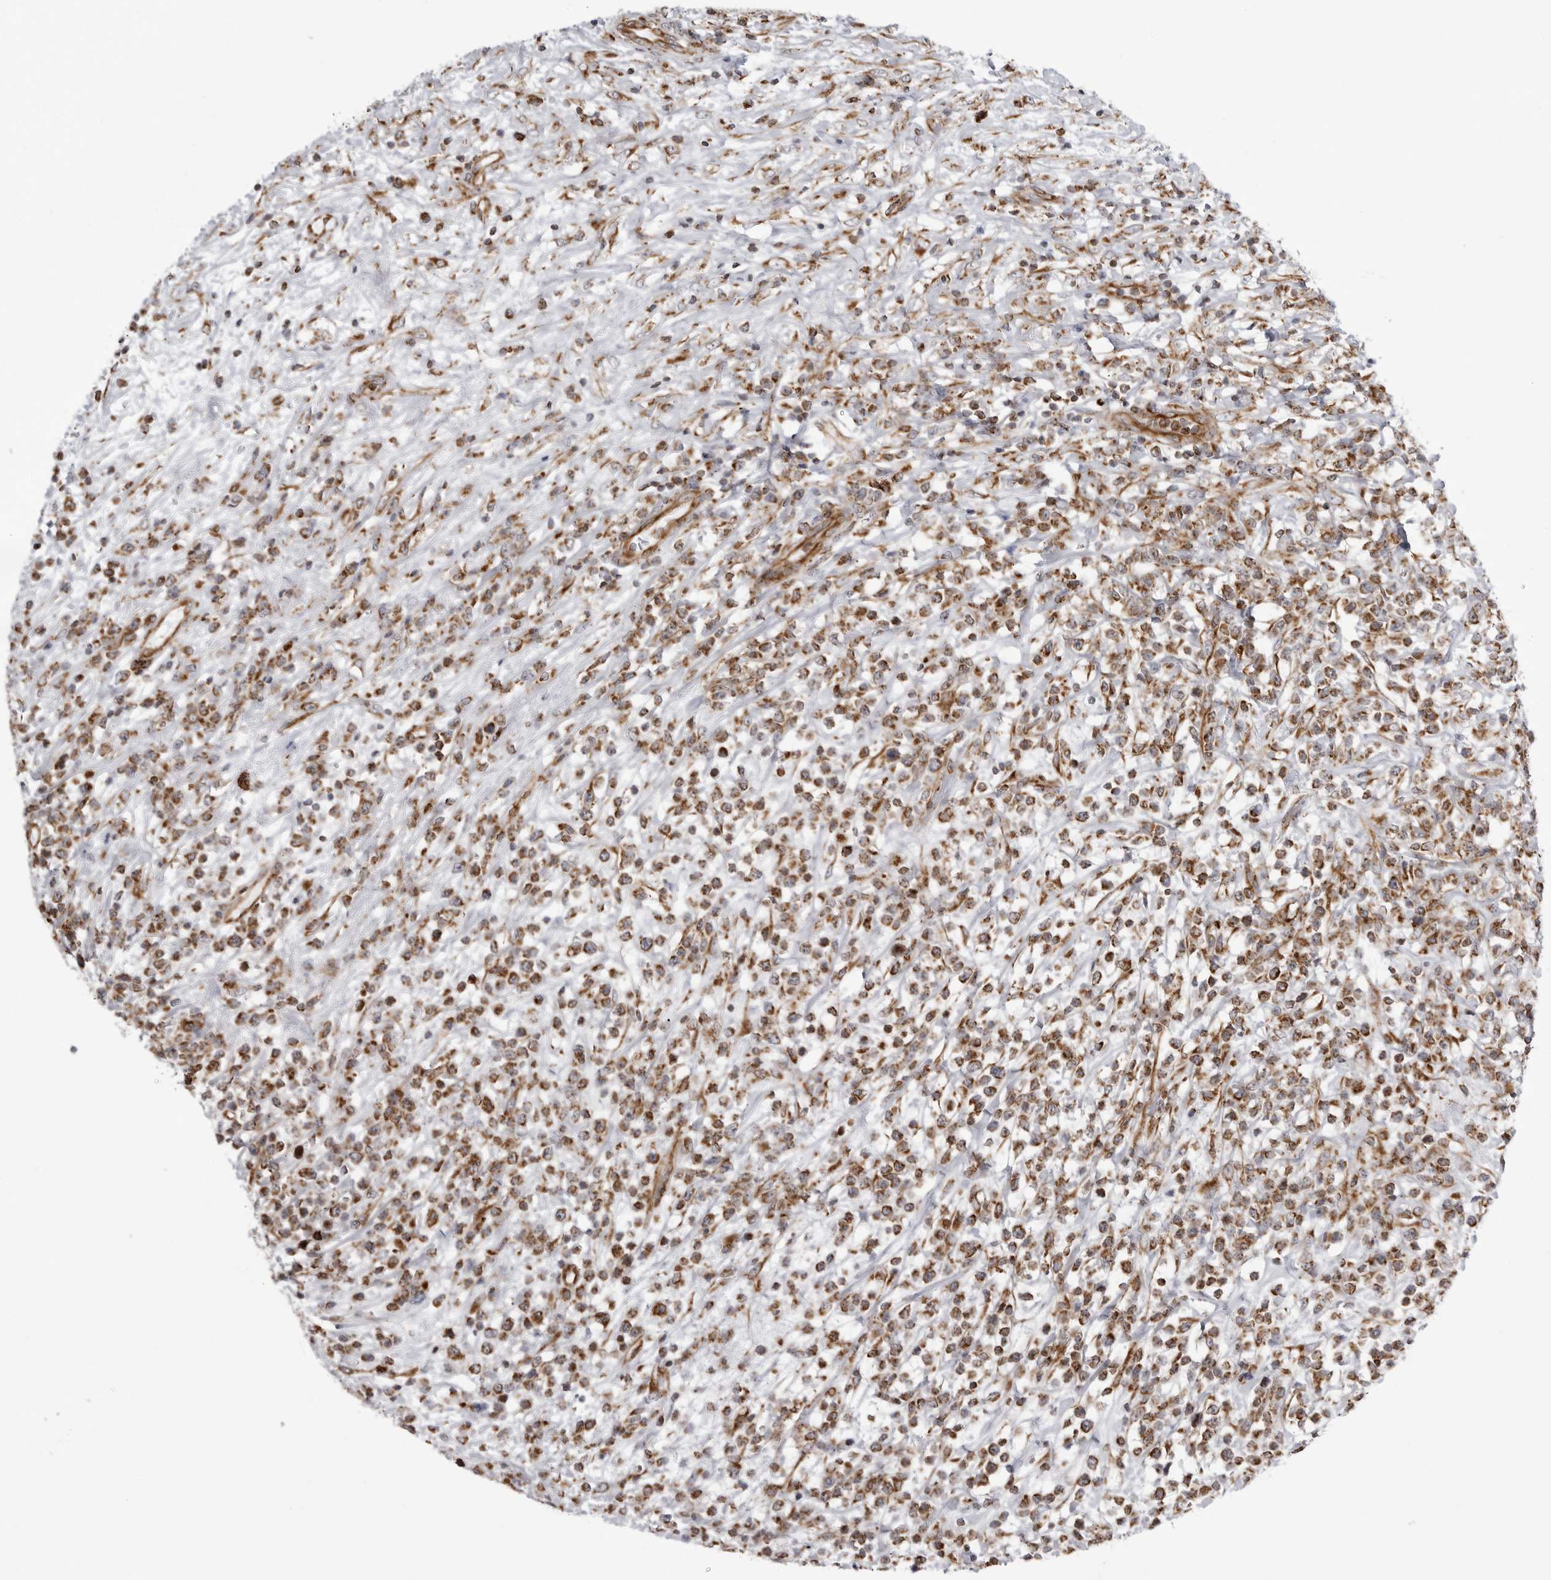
{"staining": {"intensity": "strong", "quantity": ">75%", "location": "cytoplasmic/membranous"}, "tissue": "lymphoma", "cell_type": "Tumor cells", "image_type": "cancer", "snomed": [{"axis": "morphology", "description": "Malignant lymphoma, non-Hodgkin's type, High grade"}, {"axis": "topography", "description": "Colon"}], "caption": "Immunohistochemistry (IHC) staining of malignant lymphoma, non-Hodgkin's type (high-grade), which exhibits high levels of strong cytoplasmic/membranous positivity in about >75% of tumor cells indicating strong cytoplasmic/membranous protein staining. The staining was performed using DAB (brown) for protein detection and nuclei were counterstained in hematoxylin (blue).", "gene": "FH", "patient": {"sex": "female", "age": 53}}